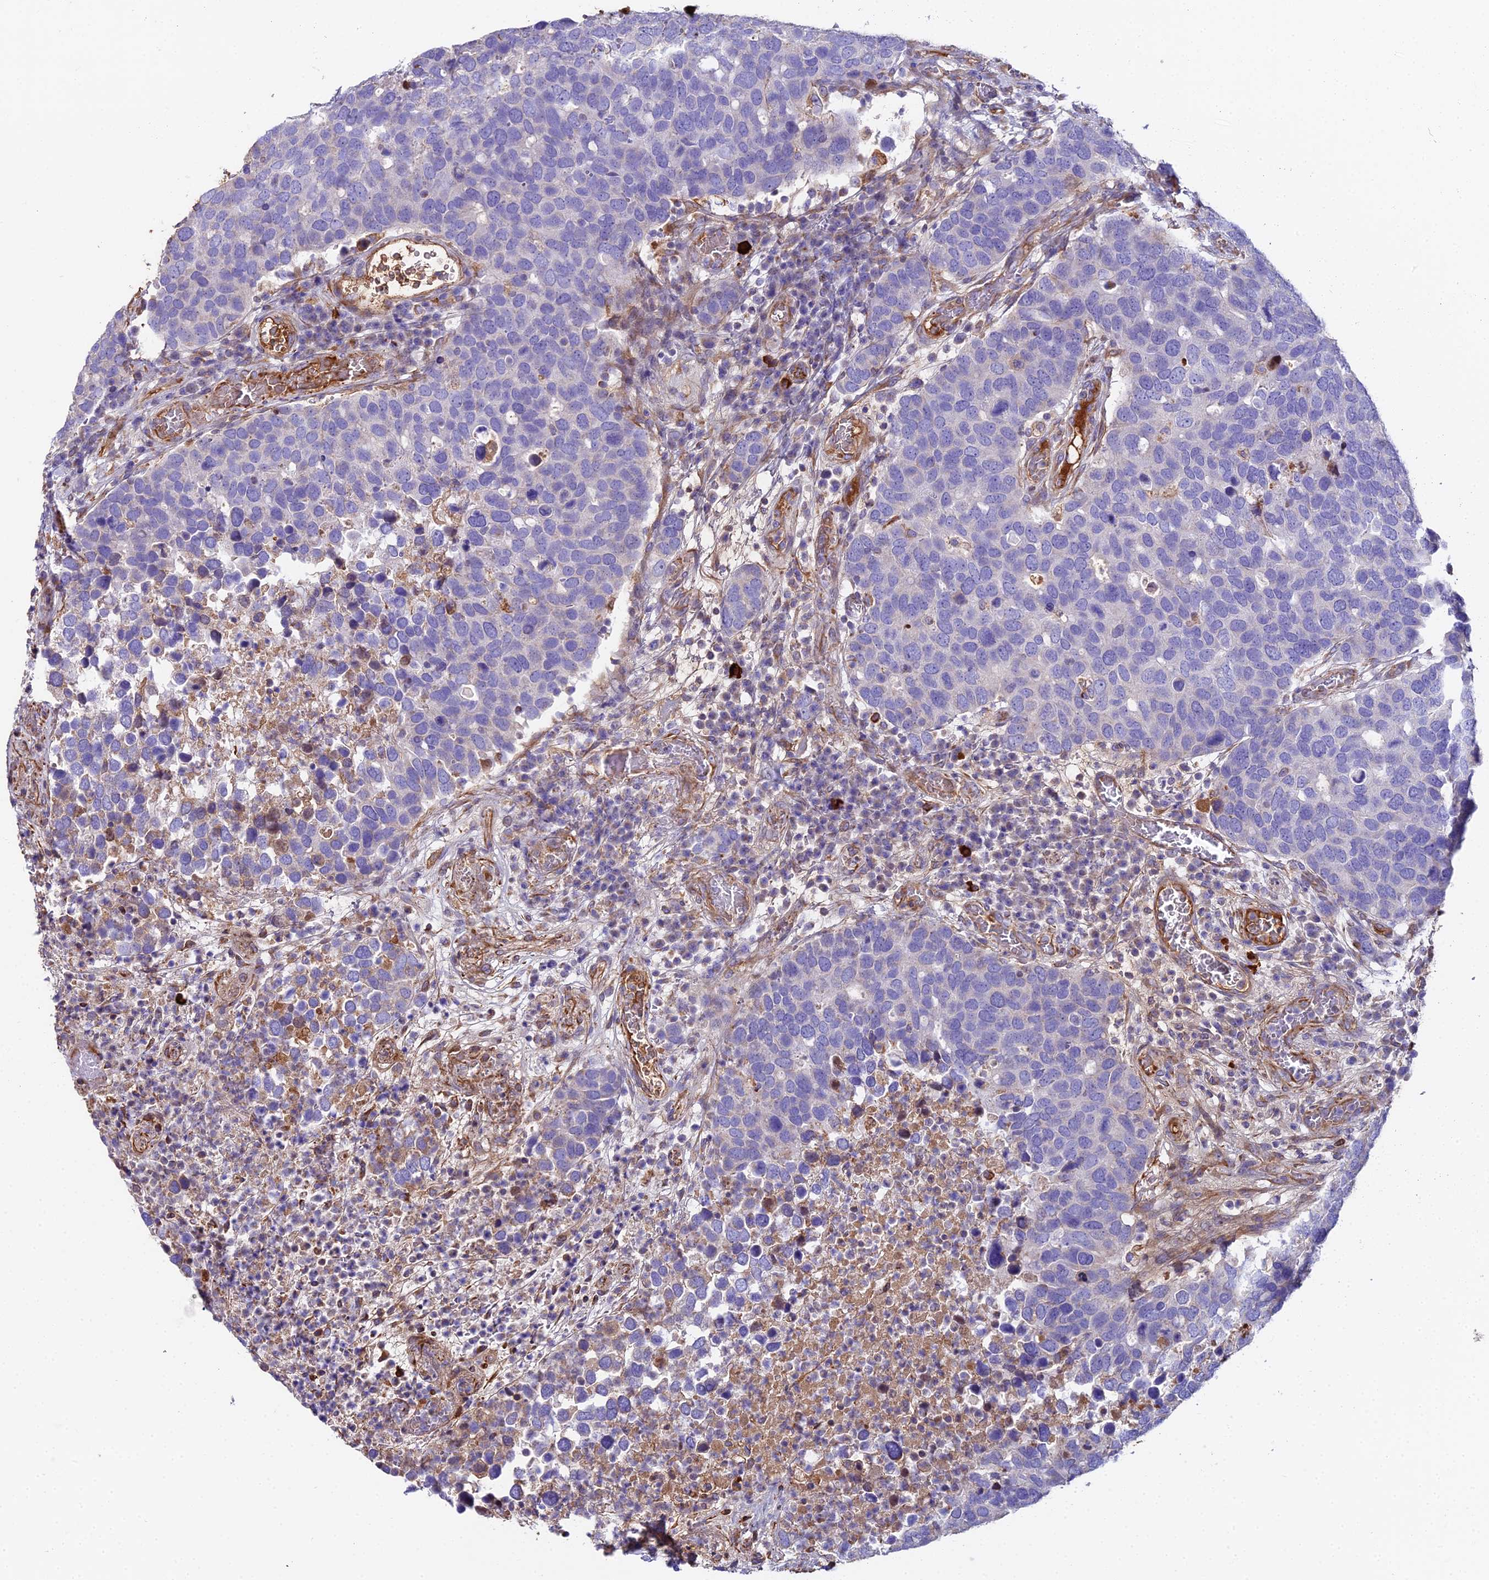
{"staining": {"intensity": "negative", "quantity": "none", "location": "none"}, "tissue": "breast cancer", "cell_type": "Tumor cells", "image_type": "cancer", "snomed": [{"axis": "morphology", "description": "Duct carcinoma"}, {"axis": "topography", "description": "Breast"}], "caption": "This is a histopathology image of immunohistochemistry staining of breast cancer, which shows no staining in tumor cells.", "gene": "BEX4", "patient": {"sex": "female", "age": 83}}